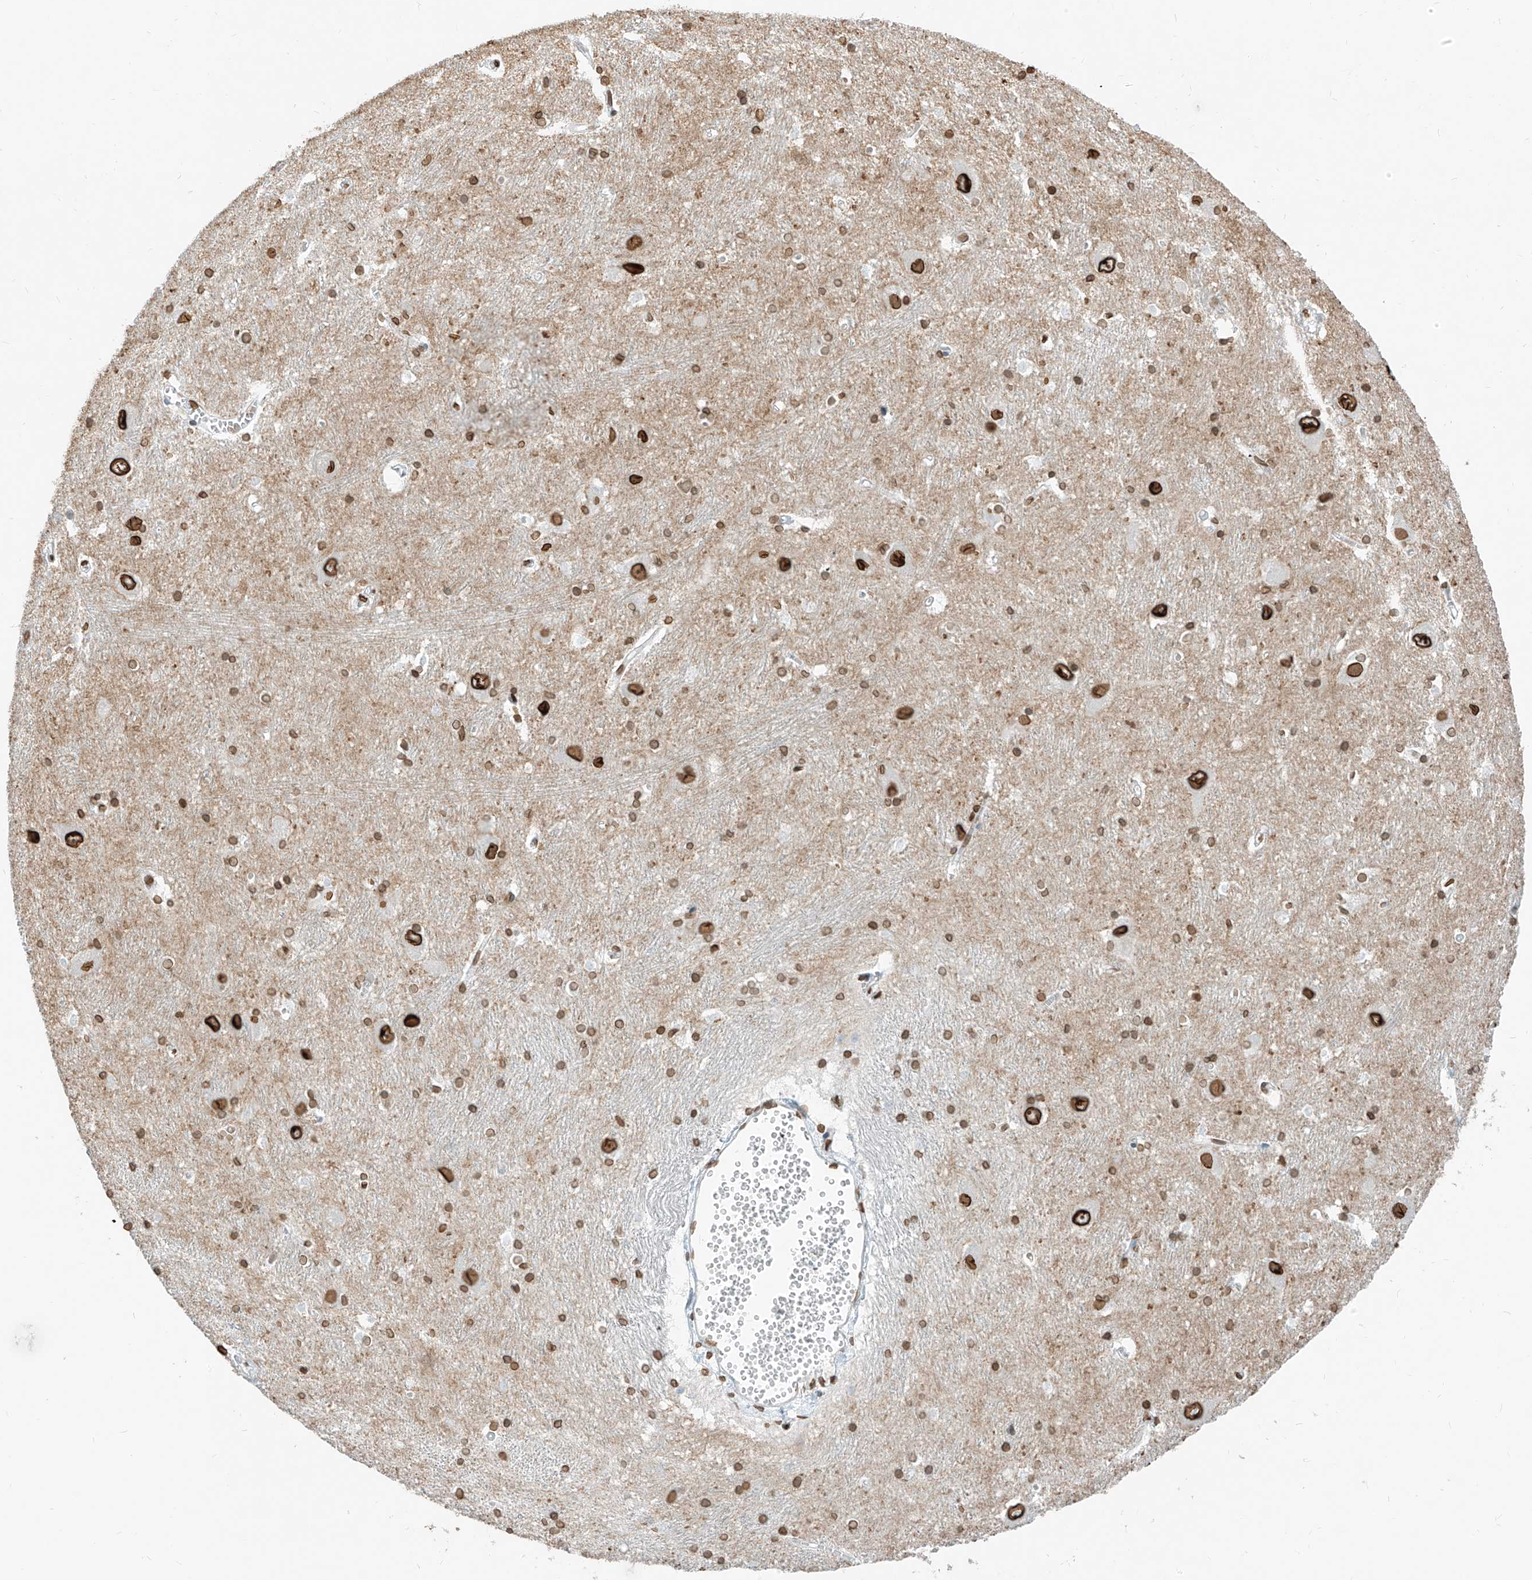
{"staining": {"intensity": "strong", "quantity": ">75%", "location": "cytoplasmic/membranous,nuclear"}, "tissue": "caudate", "cell_type": "Glial cells", "image_type": "normal", "snomed": [{"axis": "morphology", "description": "Normal tissue, NOS"}, {"axis": "topography", "description": "Lateral ventricle wall"}], "caption": "Protein positivity by immunohistochemistry displays strong cytoplasmic/membranous,nuclear staining in approximately >75% of glial cells in benign caudate.", "gene": "SAMD15", "patient": {"sex": "male", "age": 37}}